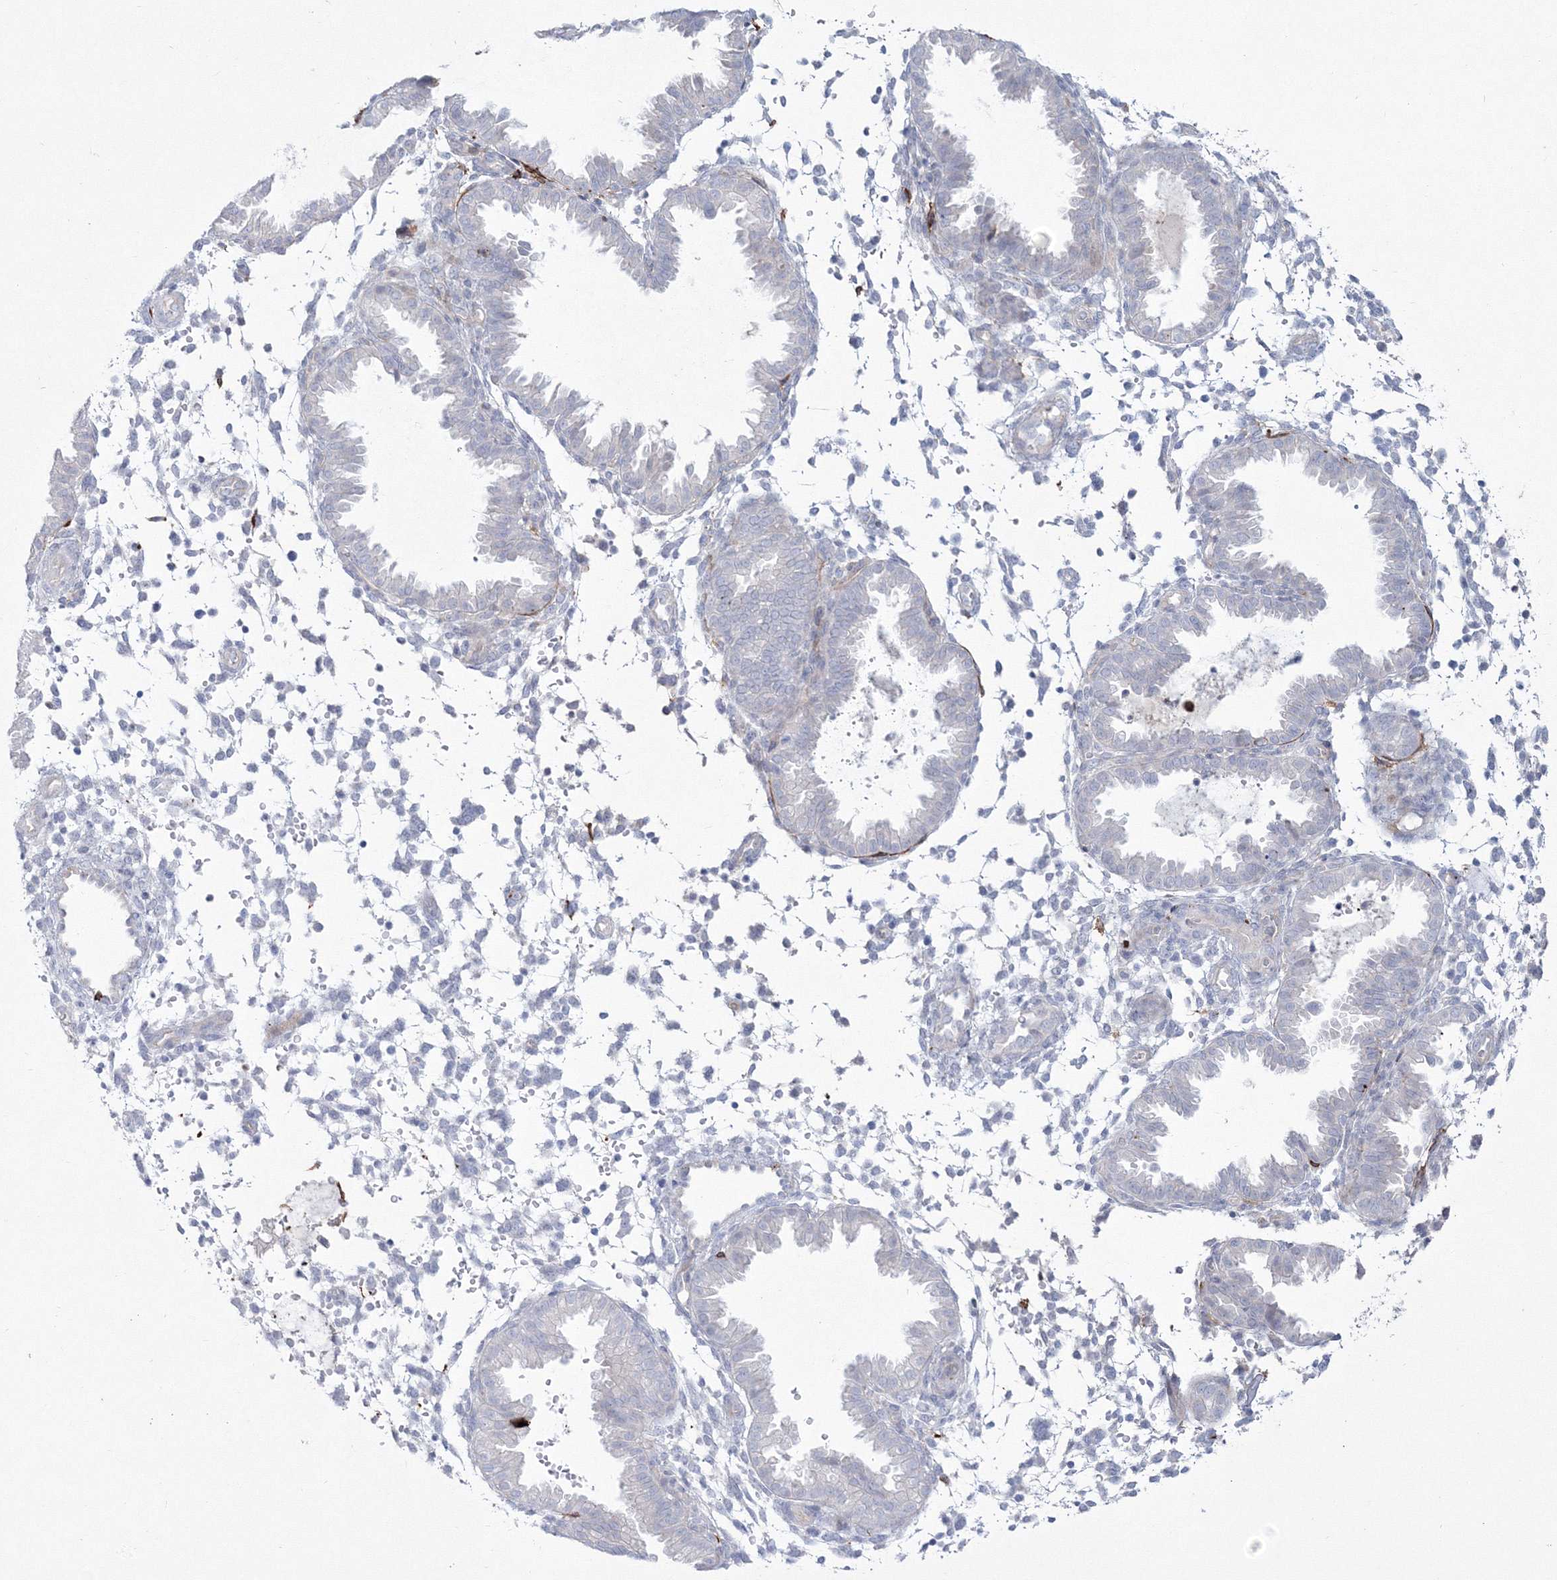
{"staining": {"intensity": "negative", "quantity": "none", "location": "none"}, "tissue": "endometrium", "cell_type": "Cells in endometrial stroma", "image_type": "normal", "snomed": [{"axis": "morphology", "description": "Normal tissue, NOS"}, {"axis": "topography", "description": "Endometrium"}], "caption": "The immunohistochemistry histopathology image has no significant expression in cells in endometrial stroma of endometrium. Nuclei are stained in blue.", "gene": "HYAL2", "patient": {"sex": "female", "age": 33}}